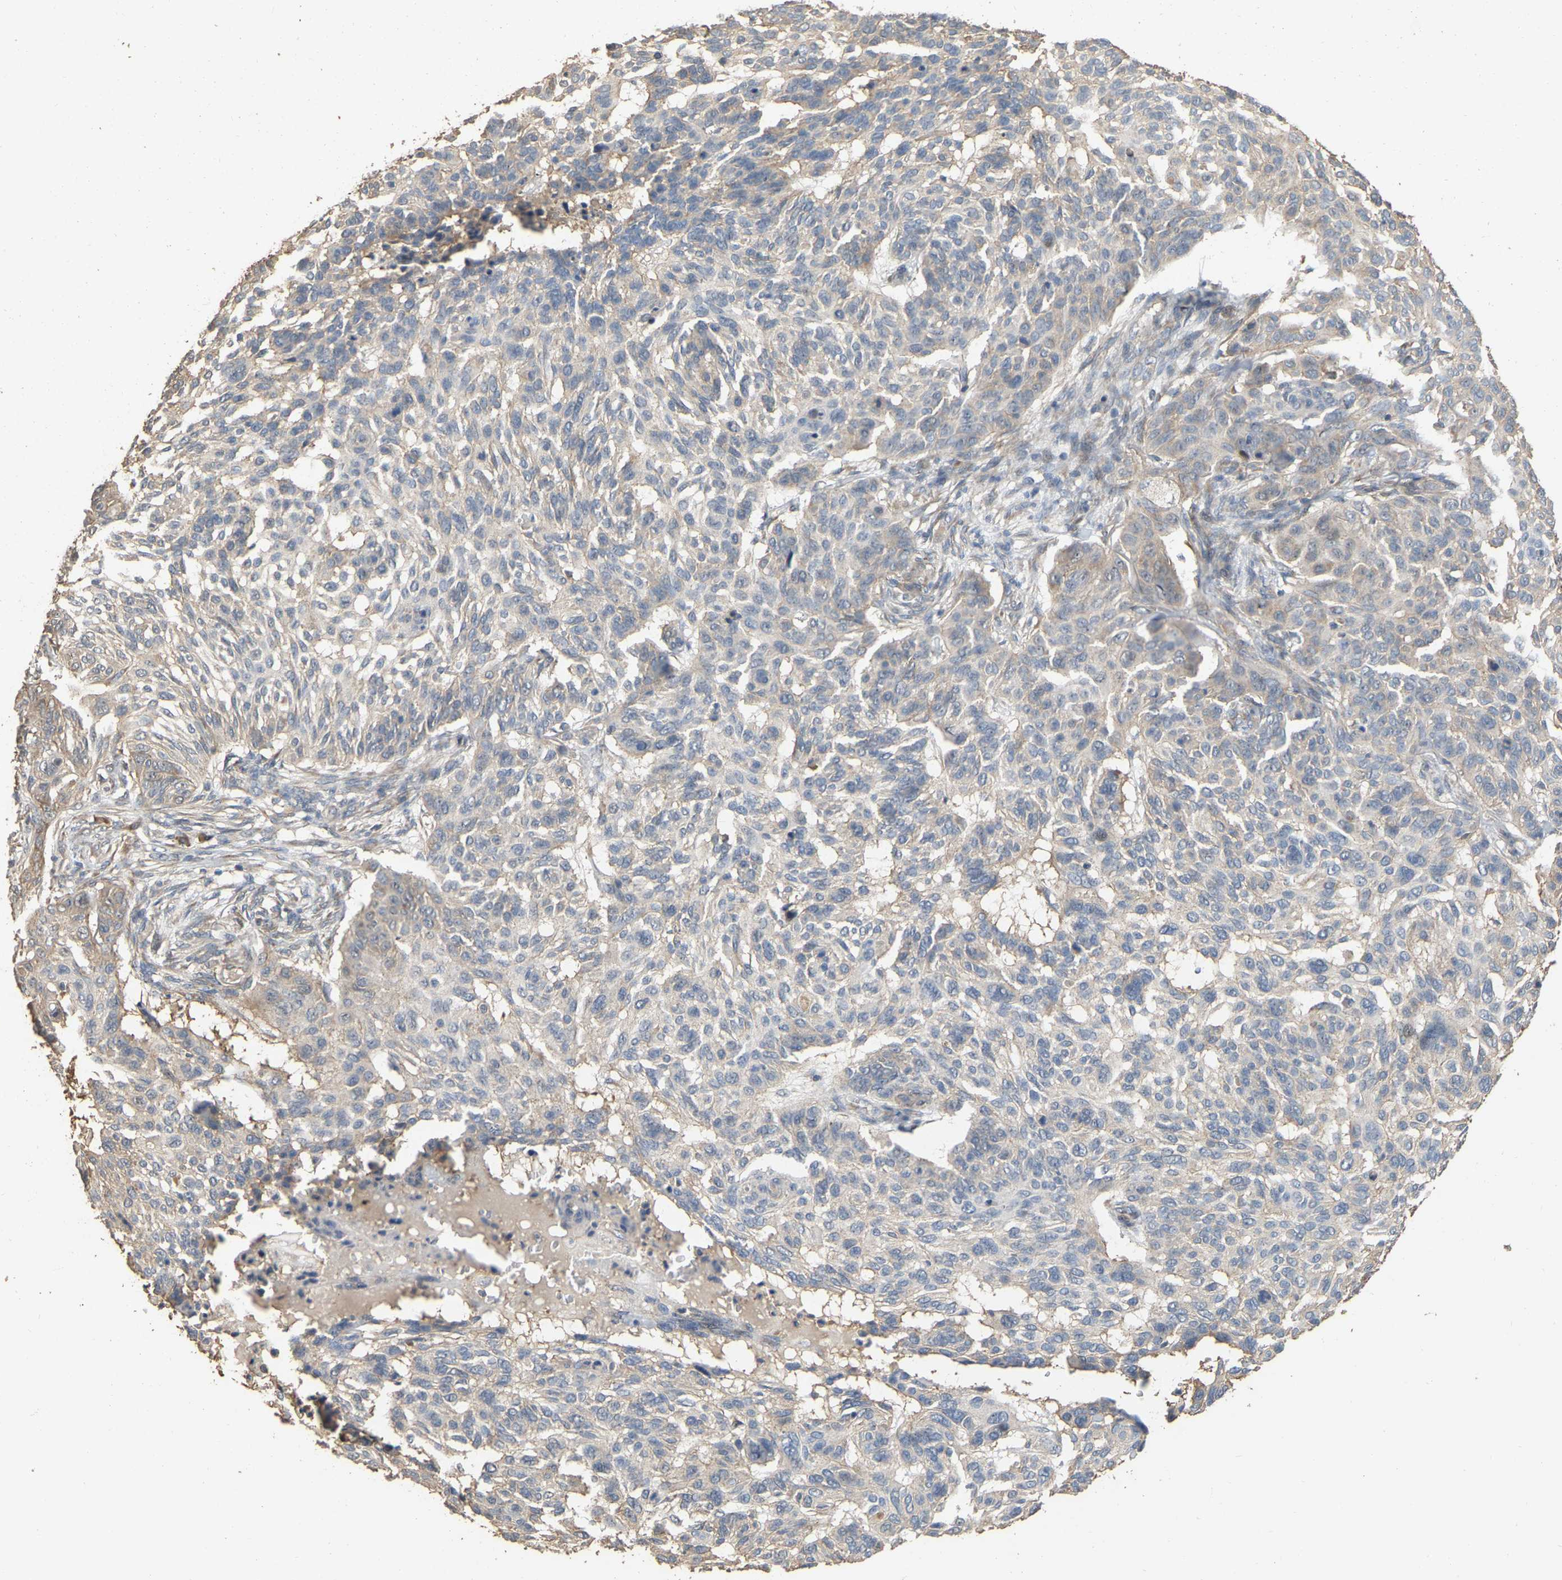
{"staining": {"intensity": "negative", "quantity": "none", "location": "none"}, "tissue": "skin cancer", "cell_type": "Tumor cells", "image_type": "cancer", "snomed": [{"axis": "morphology", "description": "Basal cell carcinoma"}, {"axis": "topography", "description": "Skin"}], "caption": "Skin basal cell carcinoma was stained to show a protein in brown. There is no significant positivity in tumor cells.", "gene": "NCS1", "patient": {"sex": "male", "age": 85}}